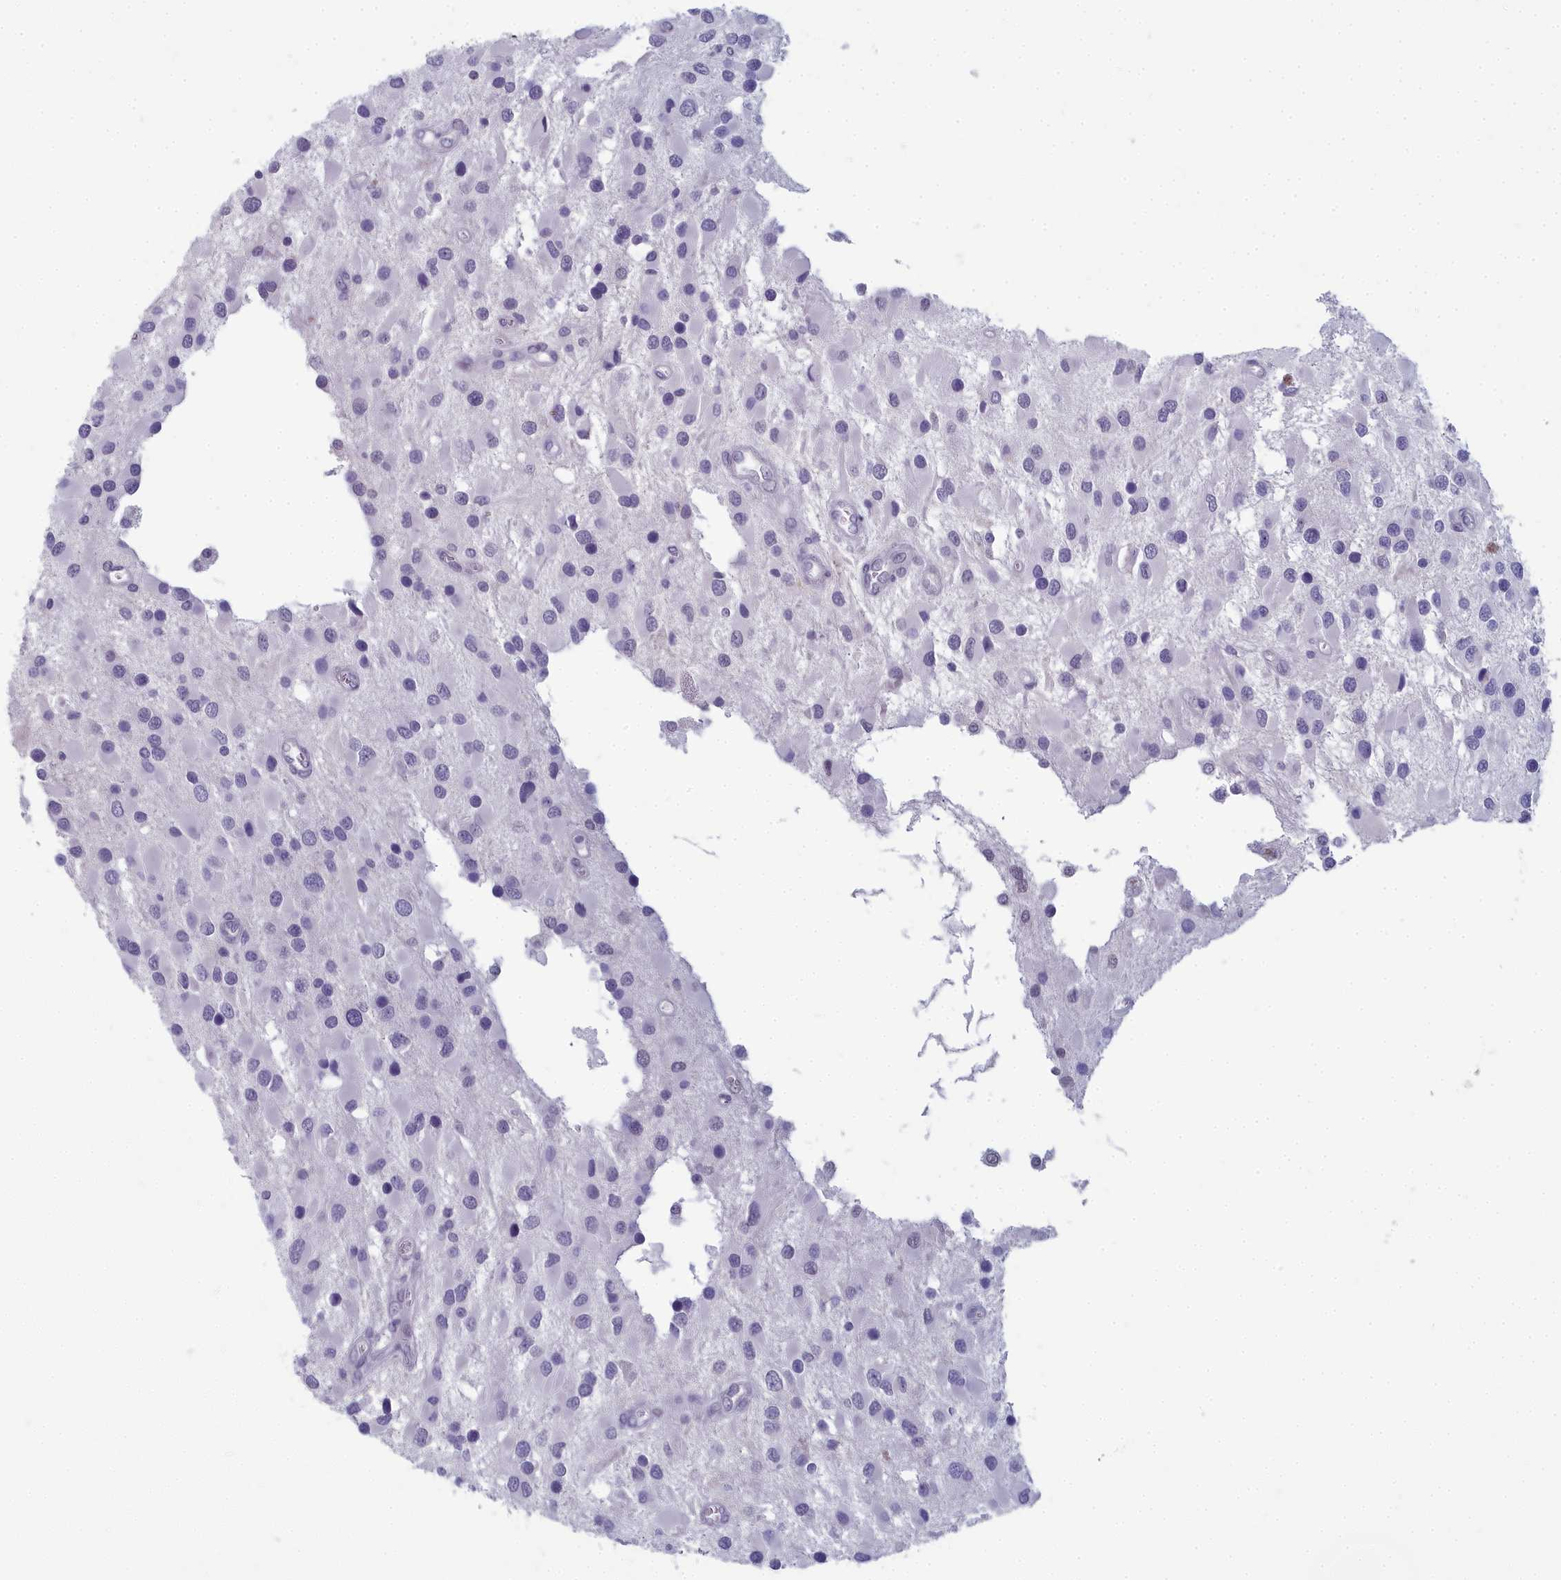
{"staining": {"intensity": "negative", "quantity": "none", "location": "none"}, "tissue": "glioma", "cell_type": "Tumor cells", "image_type": "cancer", "snomed": [{"axis": "morphology", "description": "Glioma, malignant, High grade"}, {"axis": "topography", "description": "Brain"}], "caption": "Tumor cells are negative for protein expression in human malignant high-grade glioma.", "gene": "INSYN2A", "patient": {"sex": "male", "age": 53}}